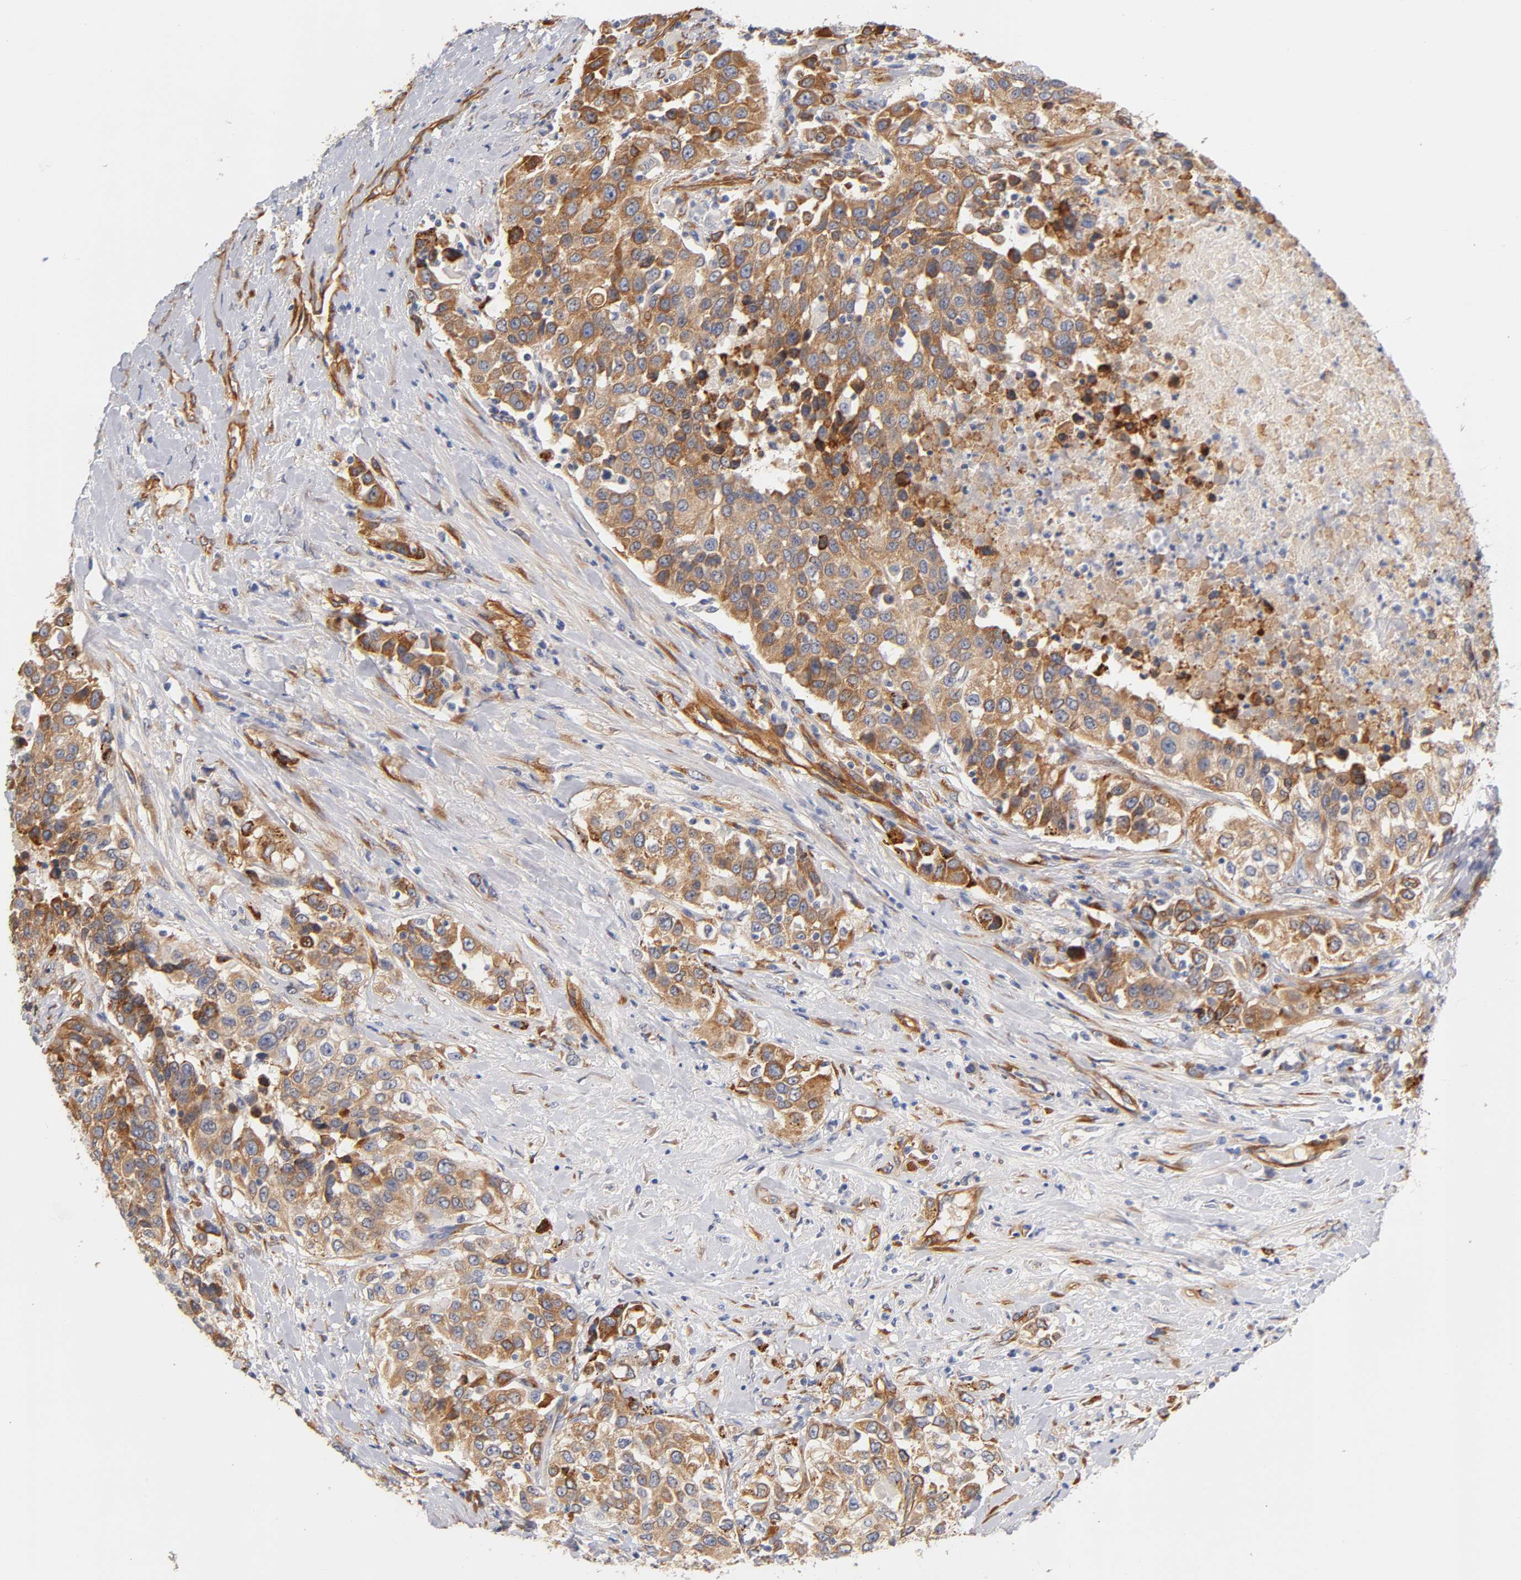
{"staining": {"intensity": "moderate", "quantity": ">75%", "location": "cytoplasmic/membranous"}, "tissue": "urothelial cancer", "cell_type": "Tumor cells", "image_type": "cancer", "snomed": [{"axis": "morphology", "description": "Urothelial carcinoma, High grade"}, {"axis": "topography", "description": "Urinary bladder"}], "caption": "The micrograph shows staining of urothelial carcinoma (high-grade), revealing moderate cytoplasmic/membranous protein positivity (brown color) within tumor cells.", "gene": "LAMB1", "patient": {"sex": "female", "age": 80}}